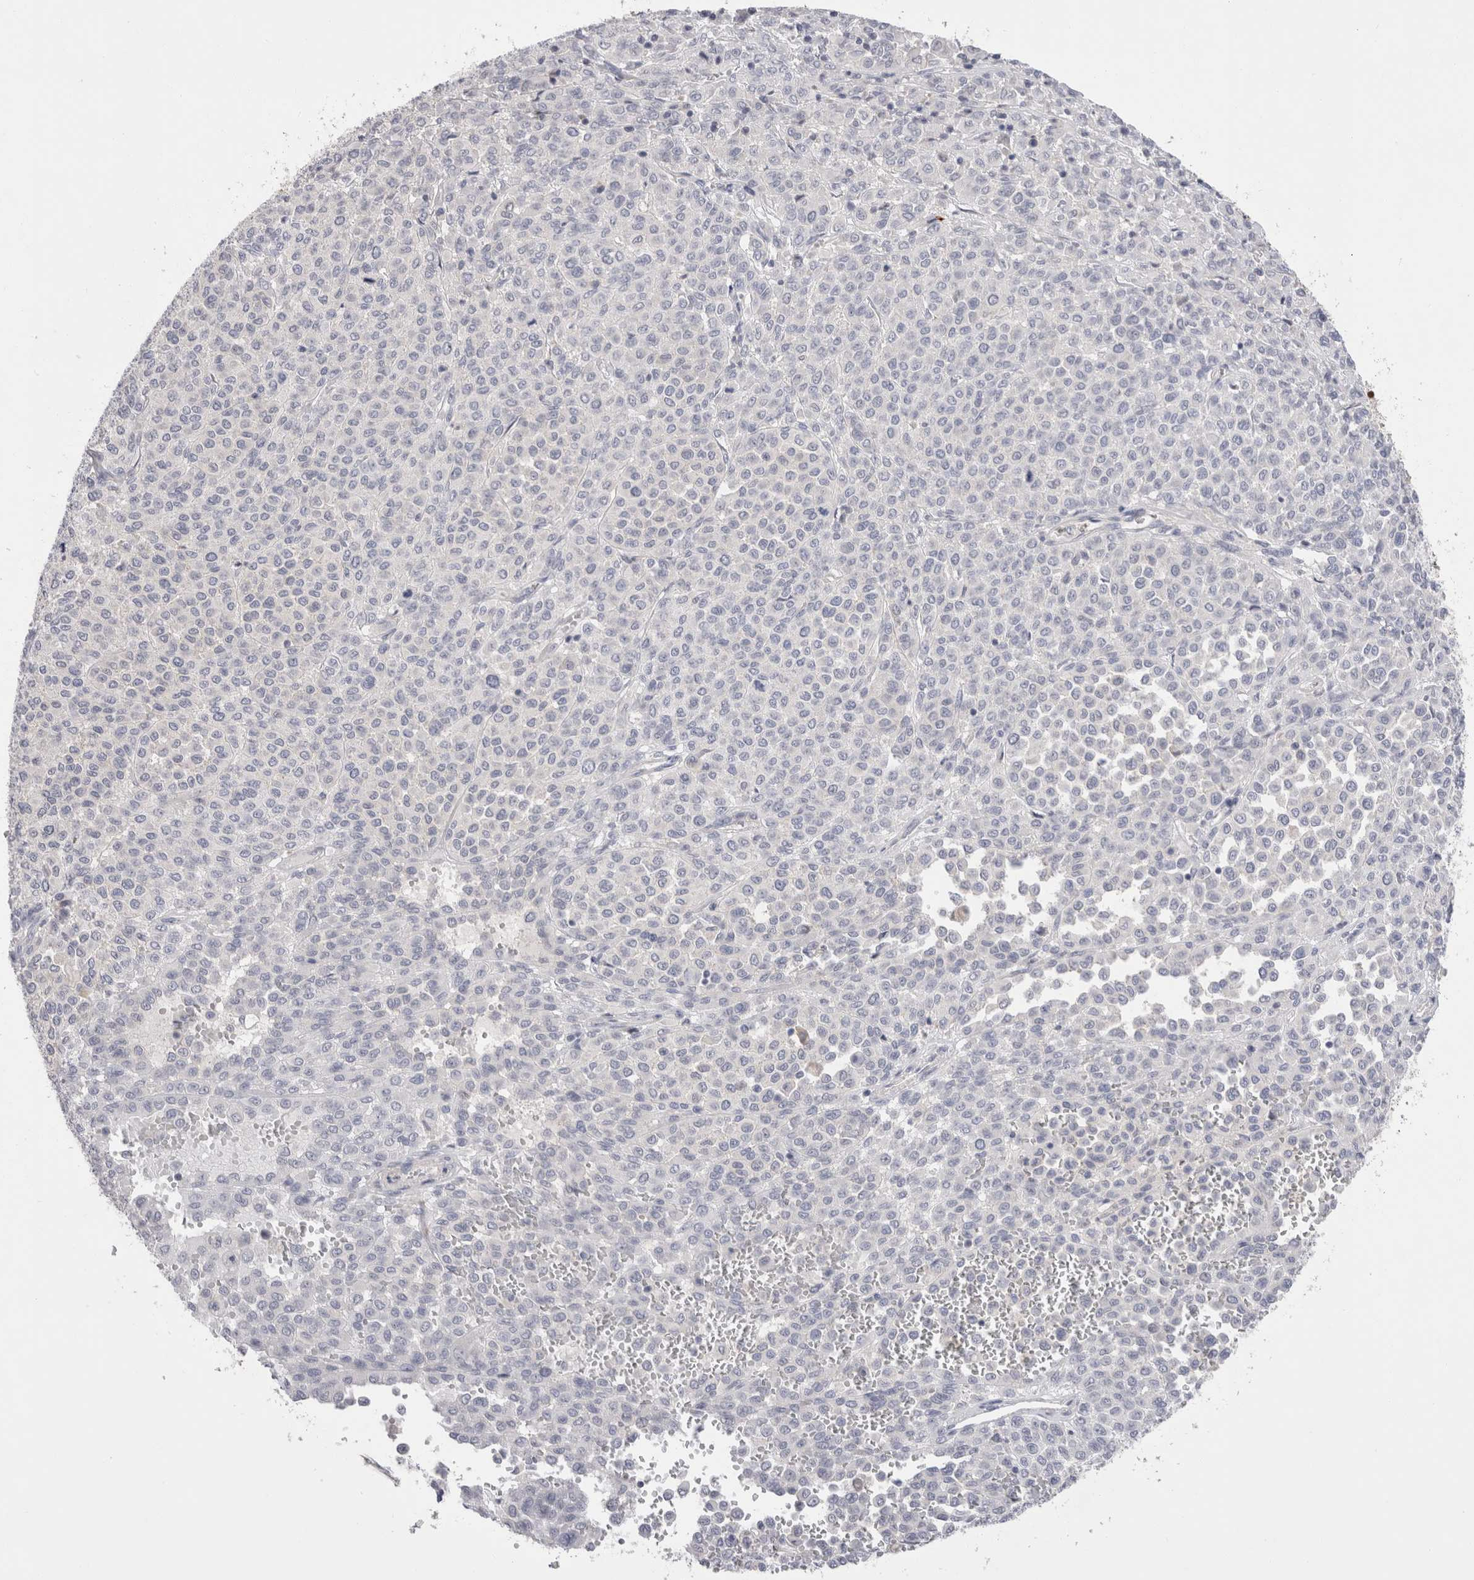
{"staining": {"intensity": "negative", "quantity": "none", "location": "none"}, "tissue": "melanoma", "cell_type": "Tumor cells", "image_type": "cancer", "snomed": [{"axis": "morphology", "description": "Malignant melanoma, Metastatic site"}, {"axis": "topography", "description": "Pancreas"}], "caption": "Malignant melanoma (metastatic site) was stained to show a protein in brown. There is no significant expression in tumor cells.", "gene": "SPINK2", "patient": {"sex": "female", "age": 30}}